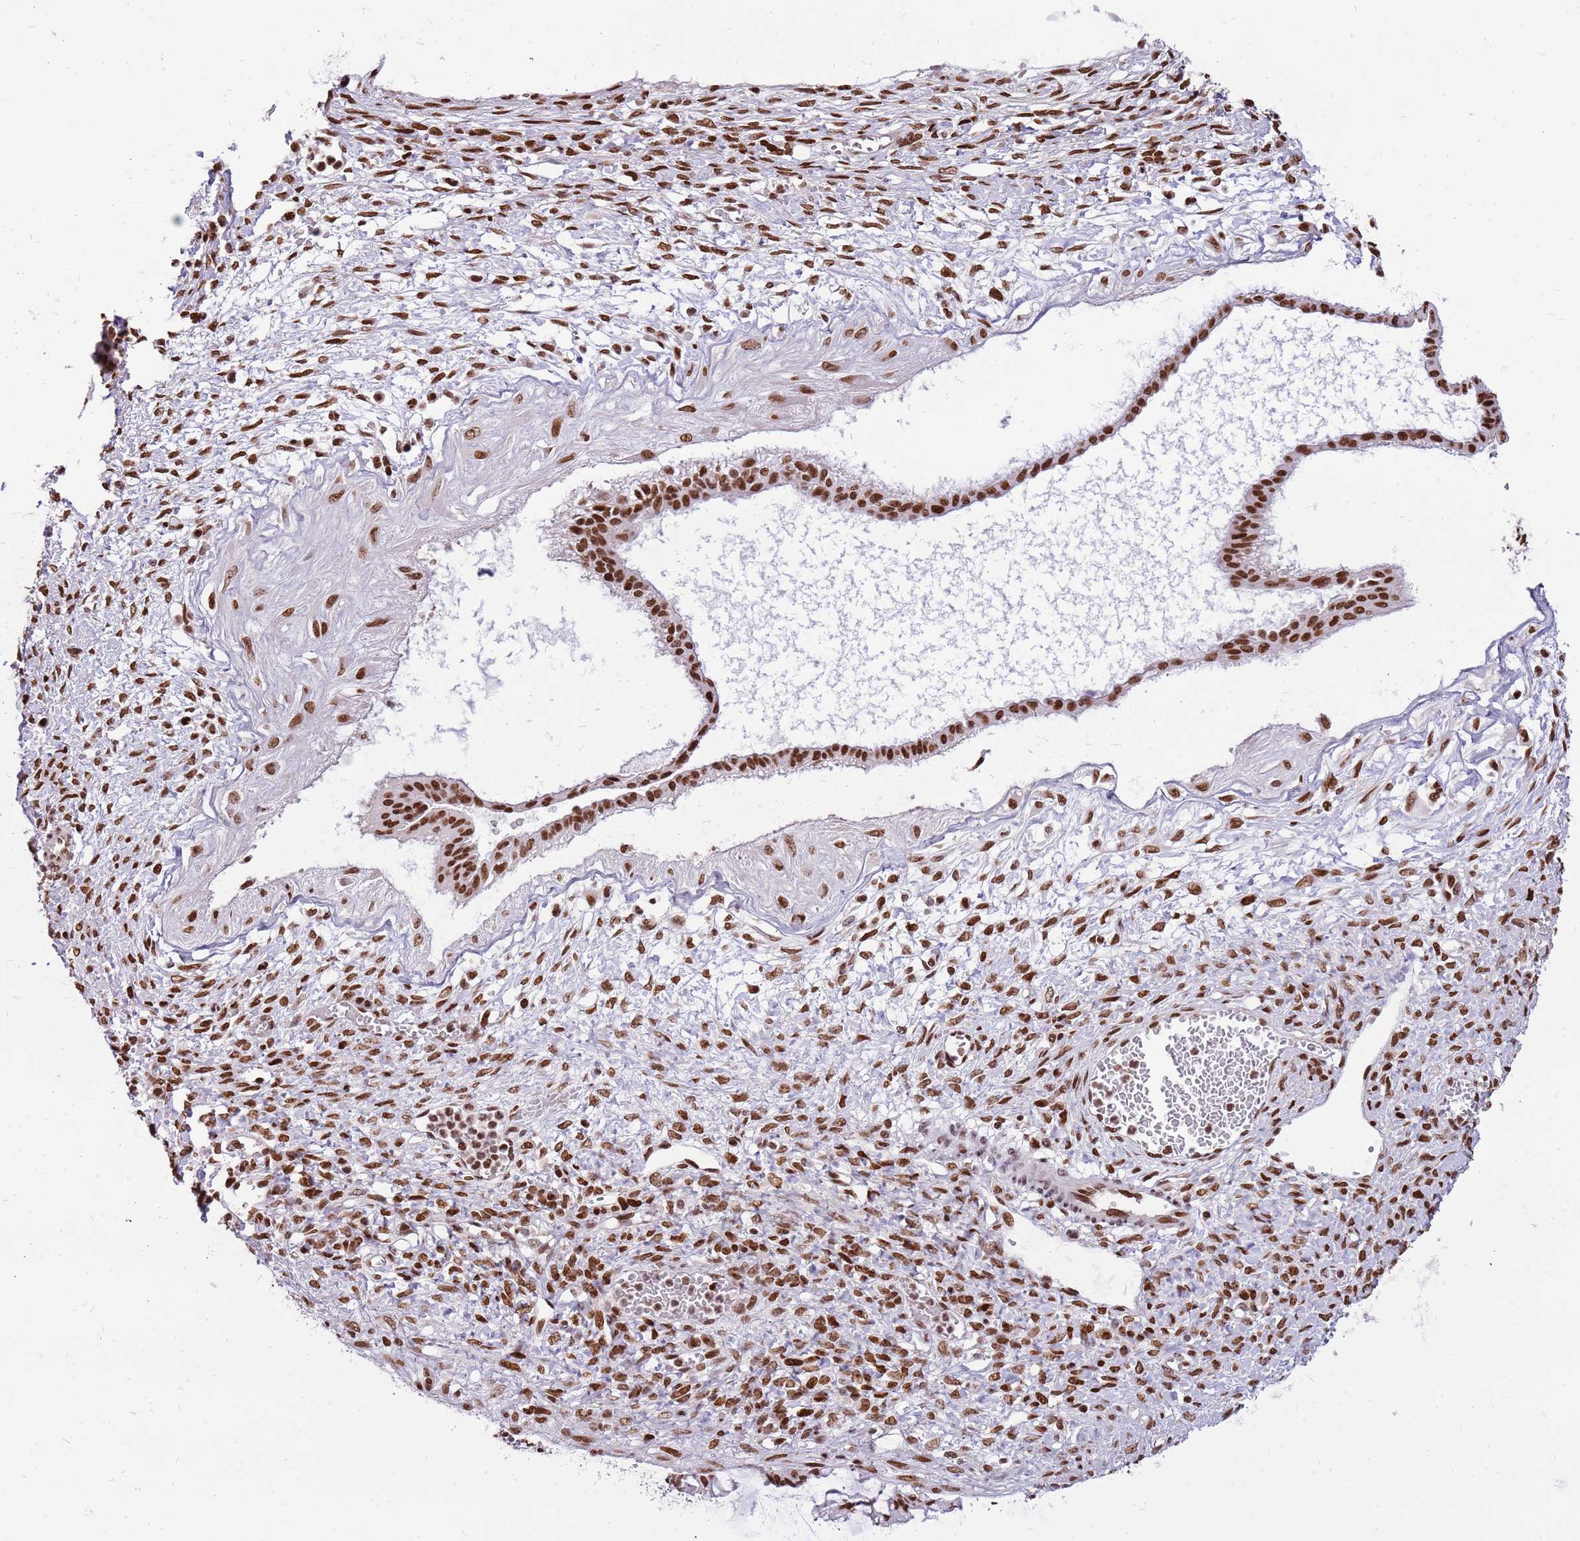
{"staining": {"intensity": "strong", "quantity": ">75%", "location": "nuclear"}, "tissue": "ovarian cancer", "cell_type": "Tumor cells", "image_type": "cancer", "snomed": [{"axis": "morphology", "description": "Cystadenocarcinoma, mucinous, NOS"}, {"axis": "topography", "description": "Ovary"}], "caption": "IHC photomicrograph of ovarian cancer (mucinous cystadenocarcinoma) stained for a protein (brown), which demonstrates high levels of strong nuclear staining in about >75% of tumor cells.", "gene": "WASHC4", "patient": {"sex": "female", "age": 73}}